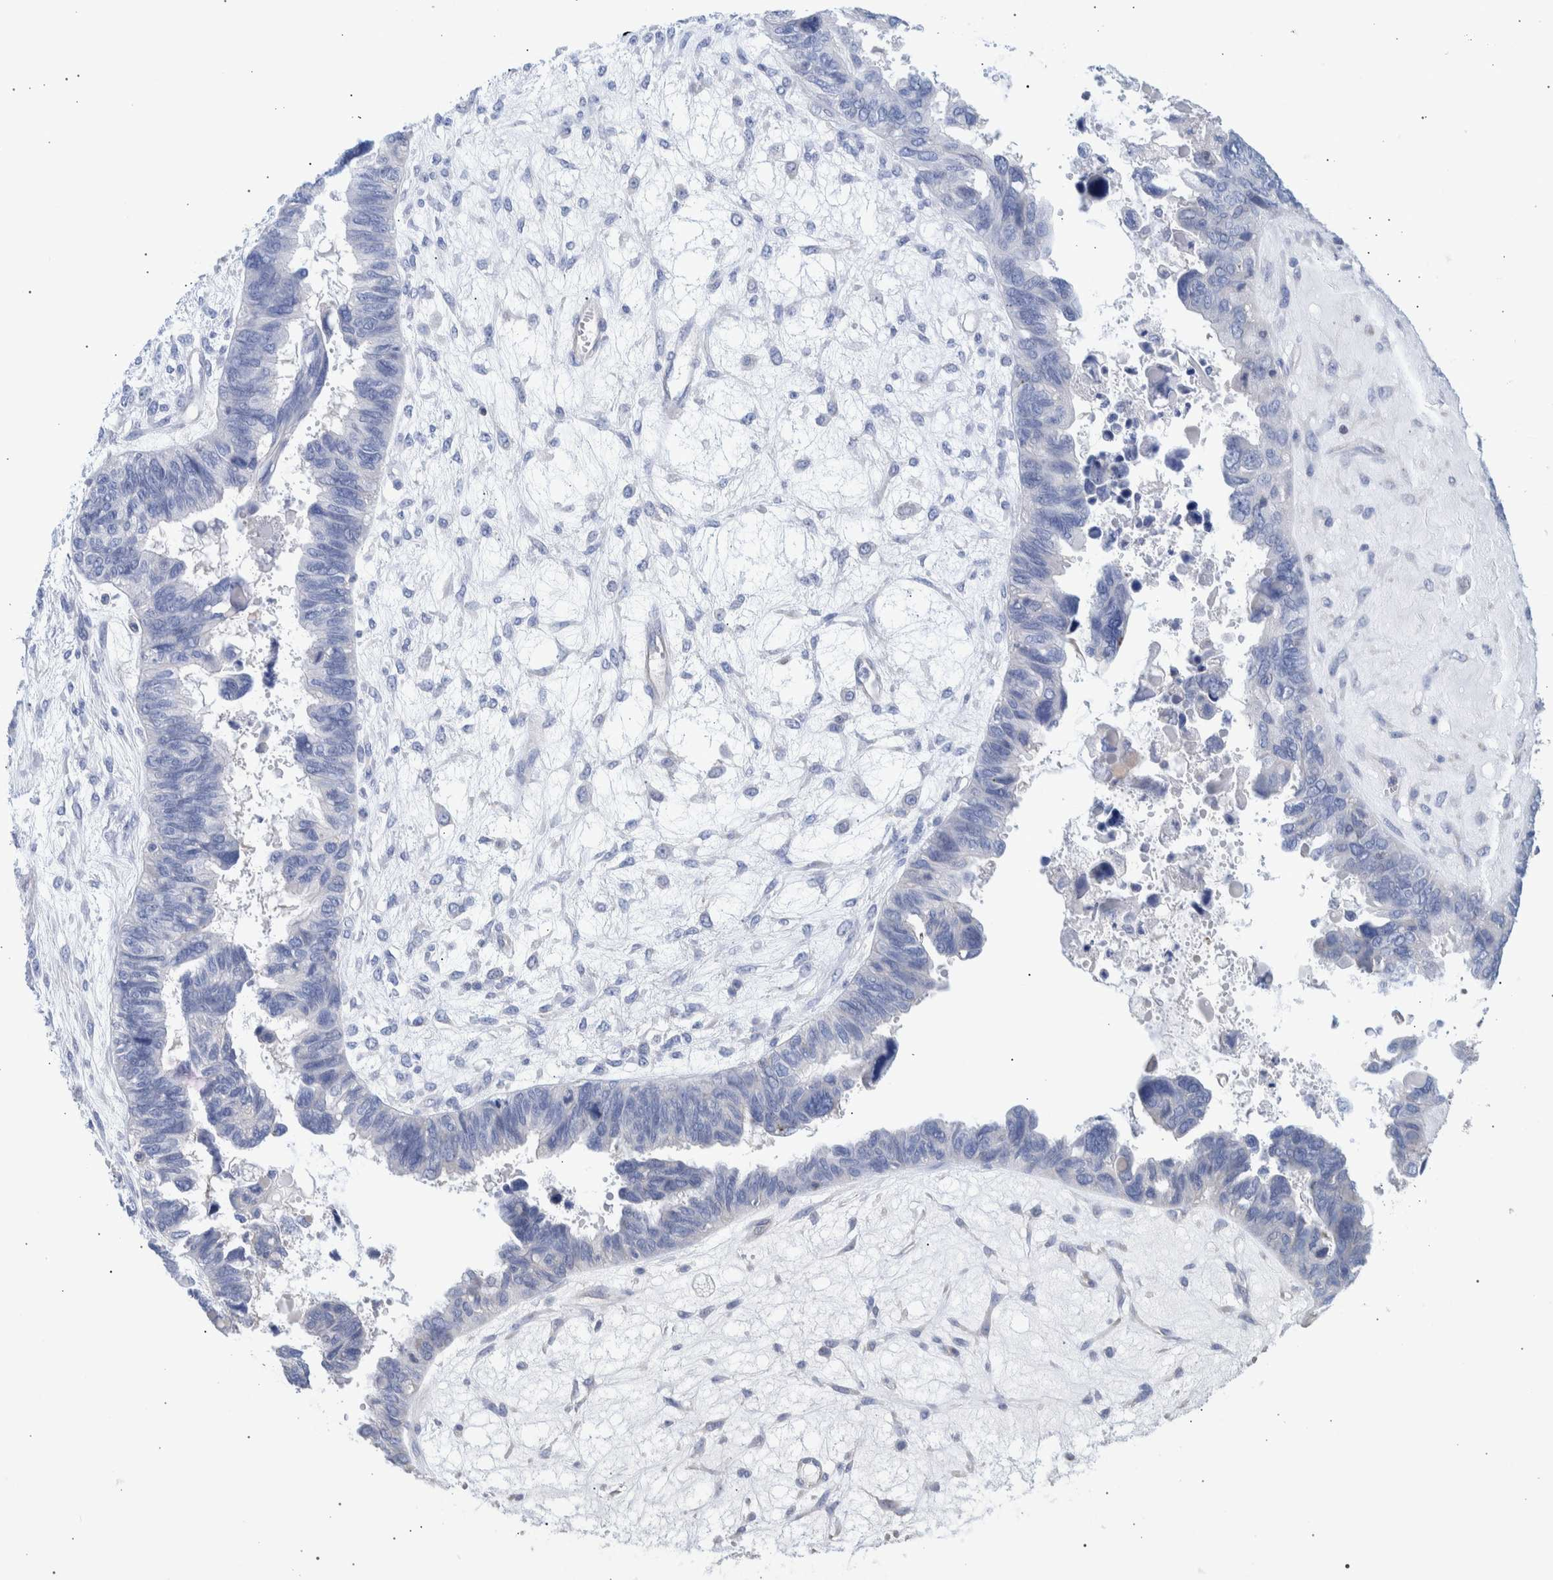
{"staining": {"intensity": "negative", "quantity": "none", "location": "none"}, "tissue": "ovarian cancer", "cell_type": "Tumor cells", "image_type": "cancer", "snomed": [{"axis": "morphology", "description": "Cystadenocarcinoma, serous, NOS"}, {"axis": "topography", "description": "Ovary"}], "caption": "Tumor cells are negative for protein expression in human ovarian cancer.", "gene": "PPP3CC", "patient": {"sex": "female", "age": 79}}